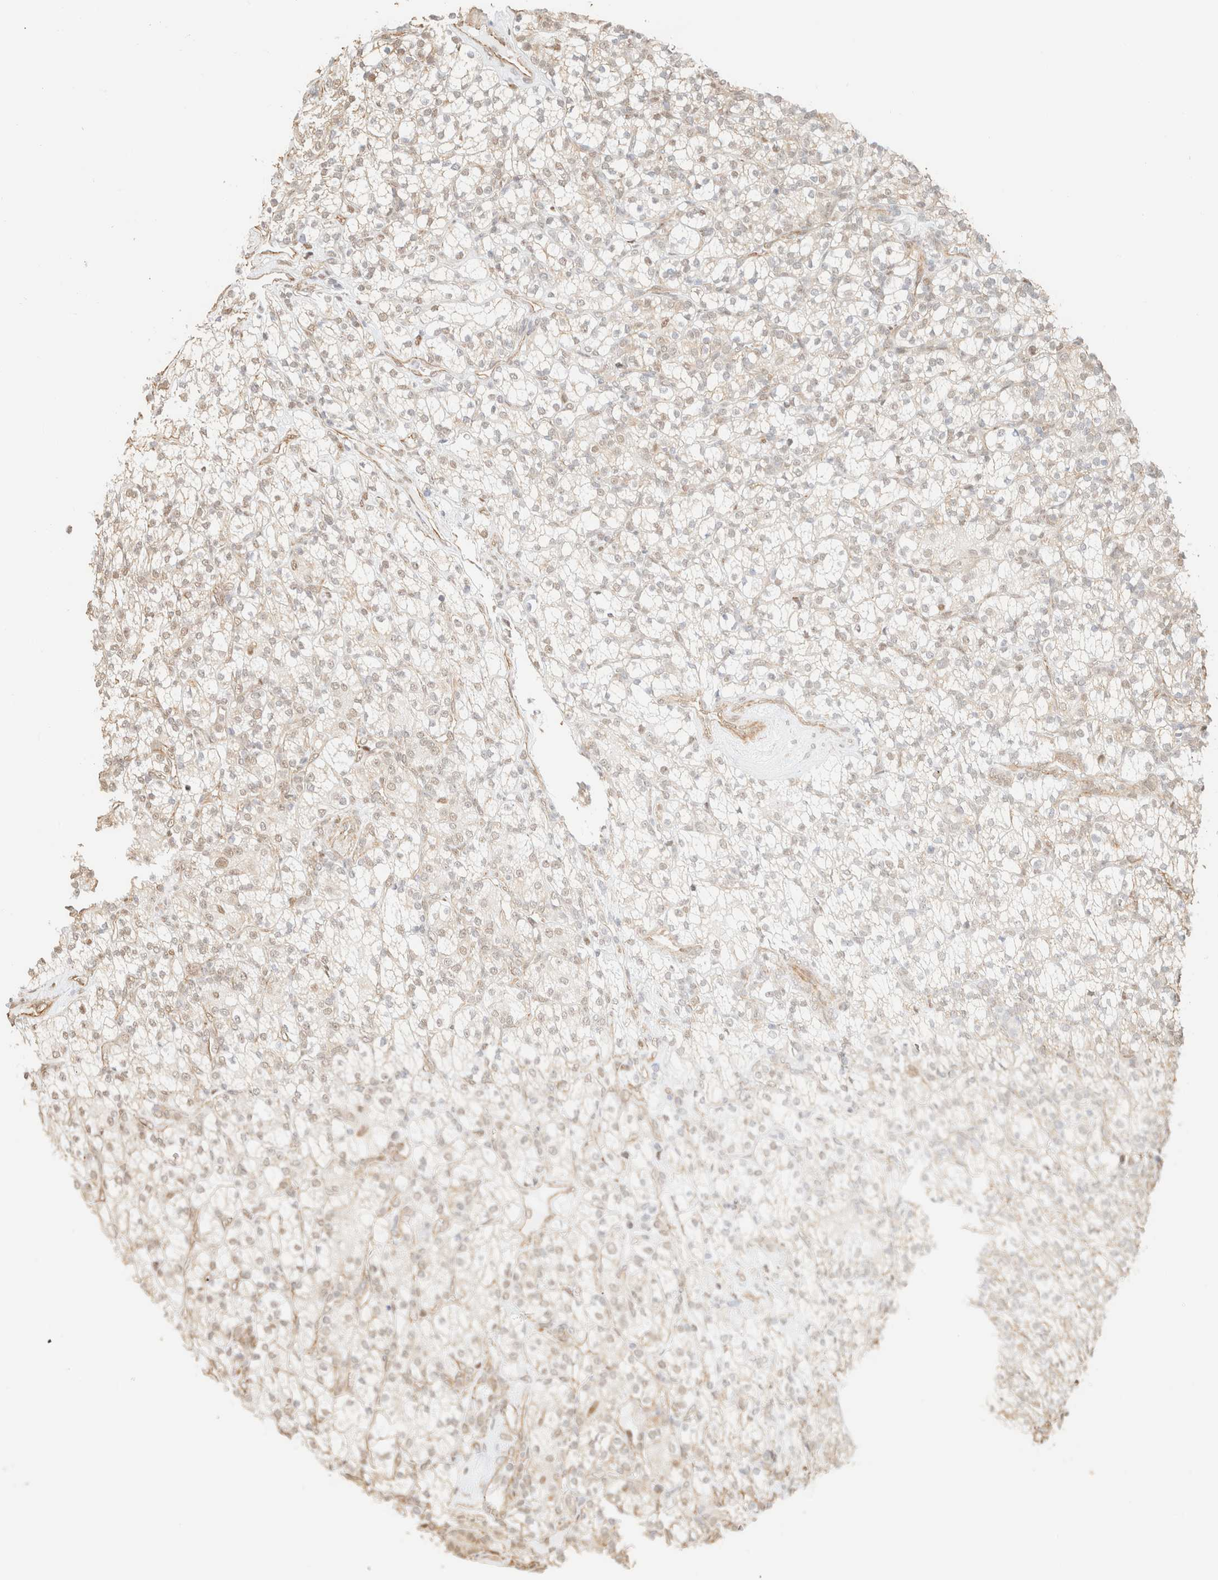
{"staining": {"intensity": "weak", "quantity": "25%-75%", "location": "nuclear"}, "tissue": "renal cancer", "cell_type": "Tumor cells", "image_type": "cancer", "snomed": [{"axis": "morphology", "description": "Adenocarcinoma, NOS"}, {"axis": "topography", "description": "Kidney"}], "caption": "Immunohistochemical staining of renal cancer (adenocarcinoma) reveals weak nuclear protein staining in about 25%-75% of tumor cells.", "gene": "ARID5A", "patient": {"sex": "male", "age": 77}}